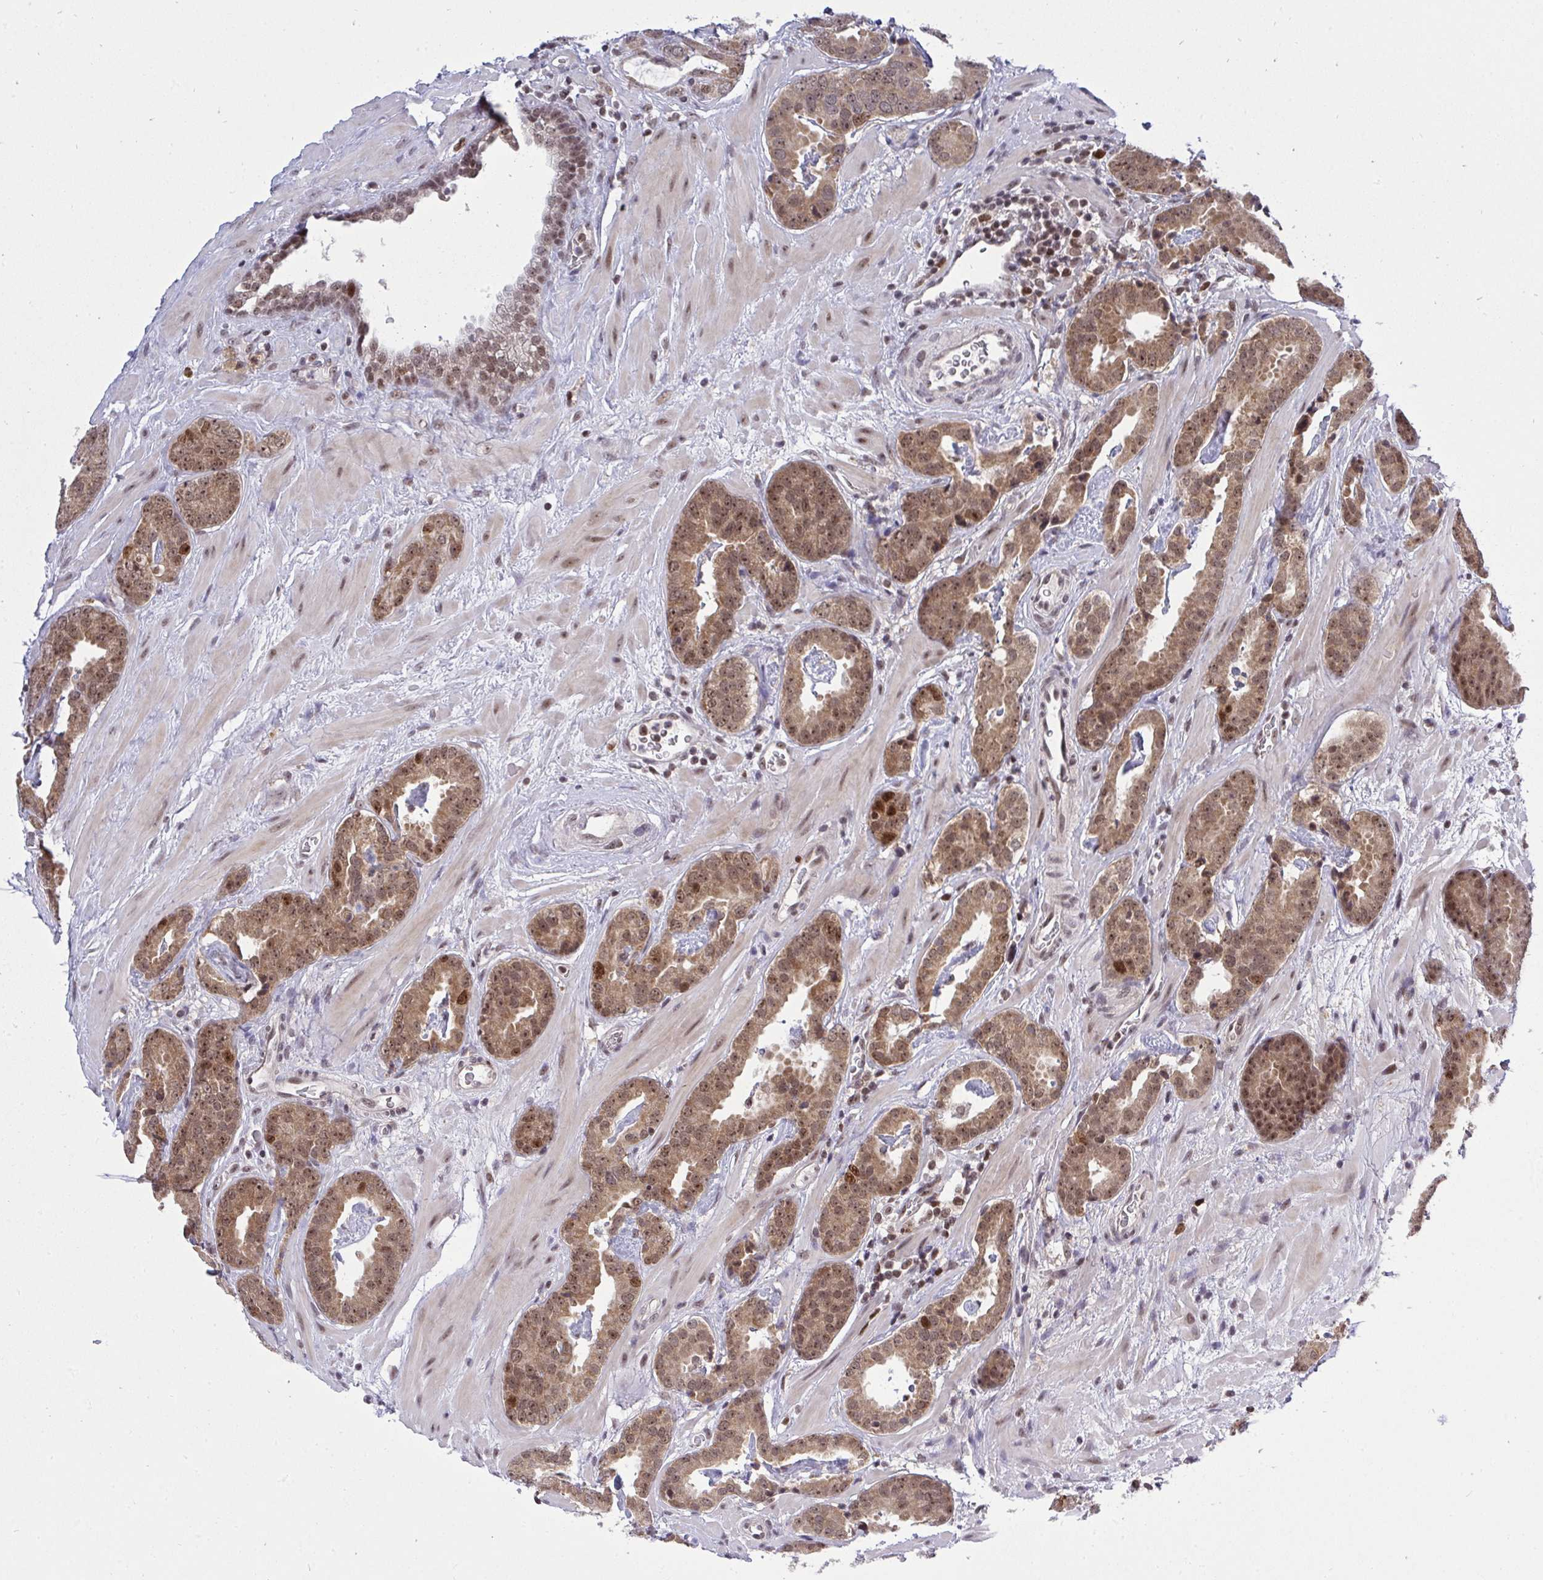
{"staining": {"intensity": "moderate", "quantity": ">75%", "location": "cytoplasmic/membranous,nuclear"}, "tissue": "prostate cancer", "cell_type": "Tumor cells", "image_type": "cancer", "snomed": [{"axis": "morphology", "description": "Adenocarcinoma, Low grade"}, {"axis": "topography", "description": "Prostate"}], "caption": "Immunohistochemical staining of prostate low-grade adenocarcinoma shows moderate cytoplasmic/membranous and nuclear protein positivity in about >75% of tumor cells. The staining was performed using DAB, with brown indicating positive protein expression. Nuclei are stained blue with hematoxylin.", "gene": "RFC4", "patient": {"sex": "male", "age": 62}}